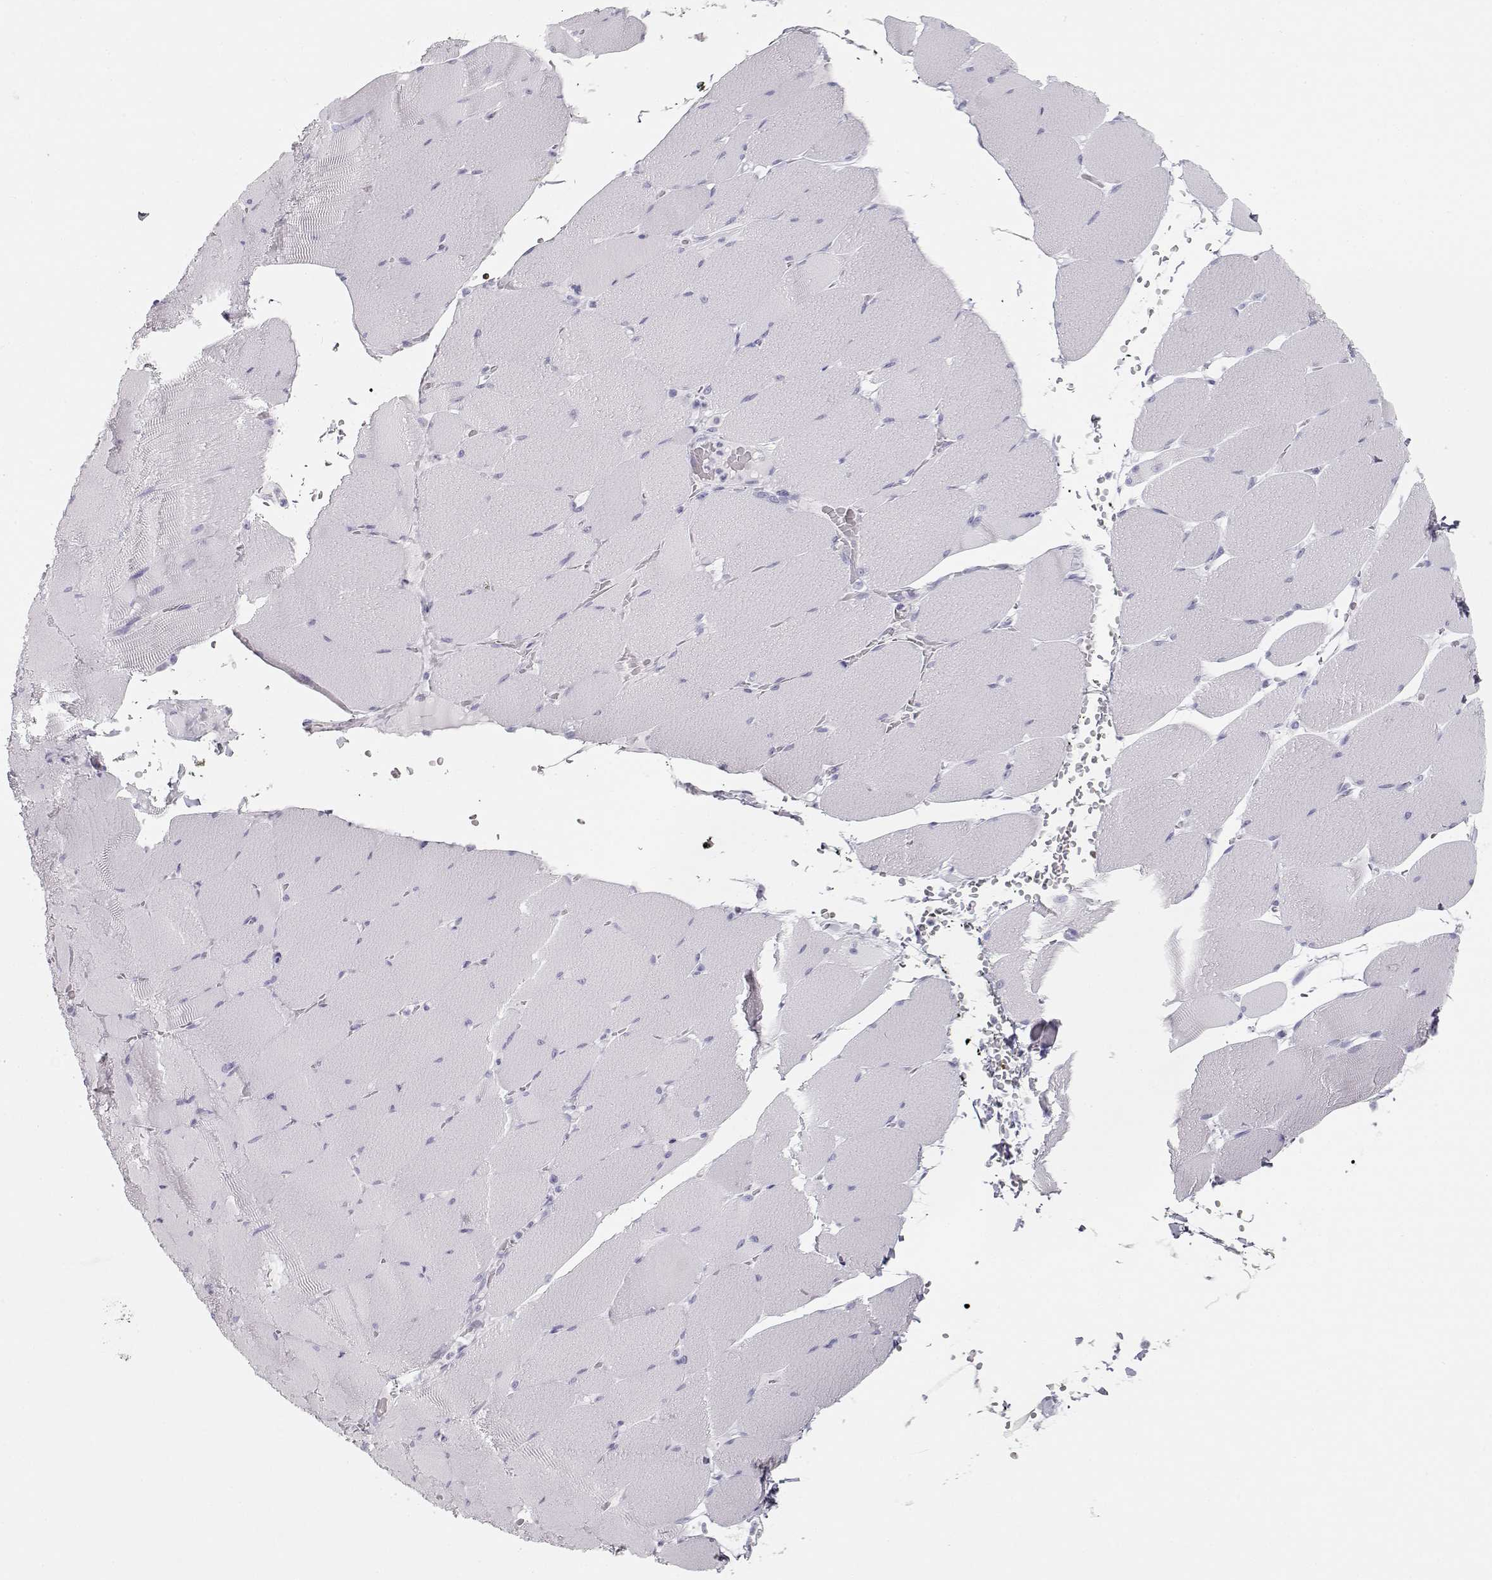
{"staining": {"intensity": "negative", "quantity": "none", "location": "none"}, "tissue": "skeletal muscle", "cell_type": "Myocytes", "image_type": "normal", "snomed": [{"axis": "morphology", "description": "Normal tissue, NOS"}, {"axis": "topography", "description": "Skeletal muscle"}], "caption": "A high-resolution micrograph shows IHC staining of unremarkable skeletal muscle, which demonstrates no significant staining in myocytes.", "gene": "TKTL1", "patient": {"sex": "male", "age": 56}}